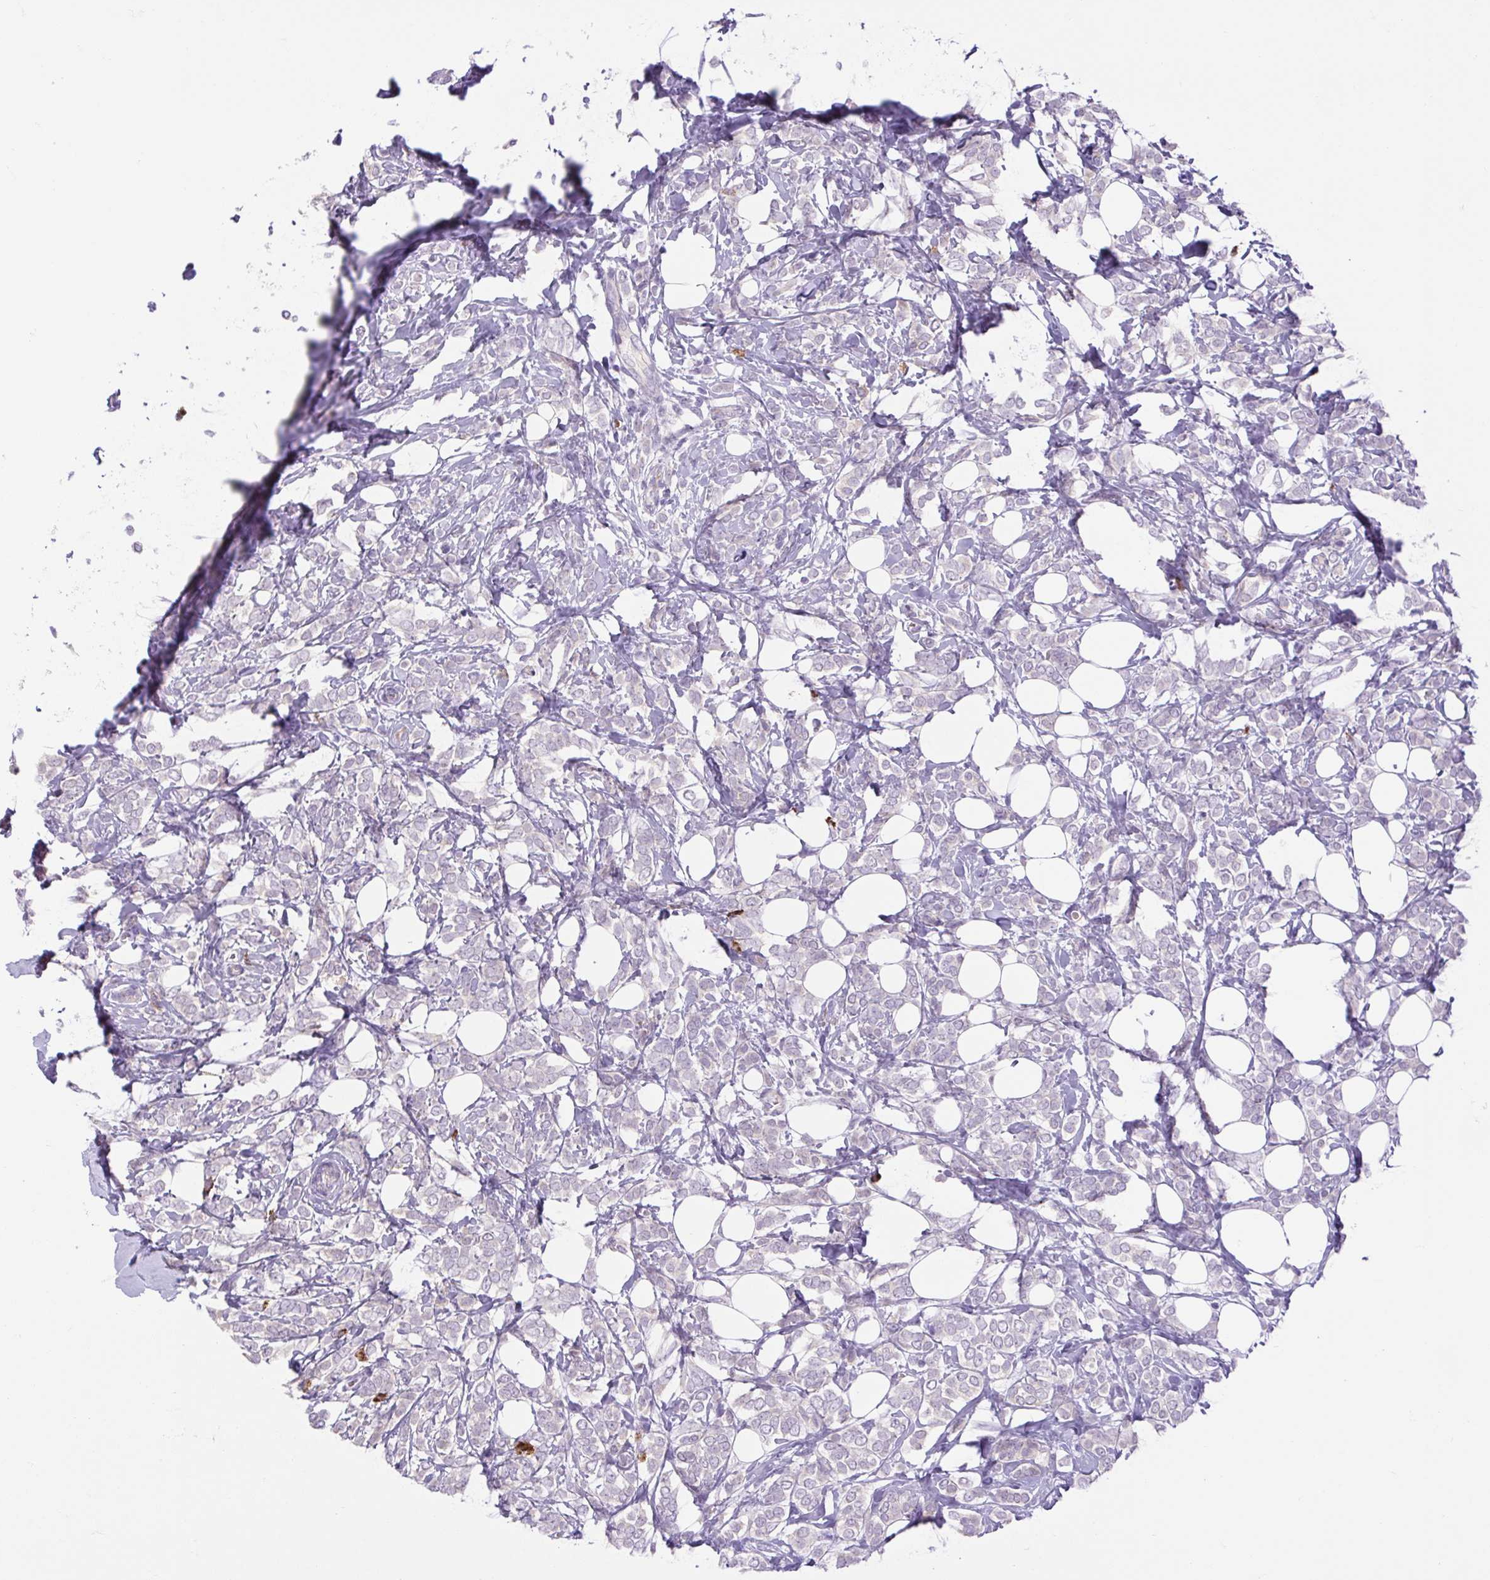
{"staining": {"intensity": "negative", "quantity": "none", "location": "none"}, "tissue": "breast cancer", "cell_type": "Tumor cells", "image_type": "cancer", "snomed": [{"axis": "morphology", "description": "Lobular carcinoma"}, {"axis": "topography", "description": "Breast"}], "caption": "An immunohistochemistry histopathology image of breast cancer (lobular carcinoma) is shown. There is no staining in tumor cells of breast cancer (lobular carcinoma). (DAB IHC with hematoxylin counter stain).", "gene": "FAM177B", "patient": {"sex": "female", "age": 49}}